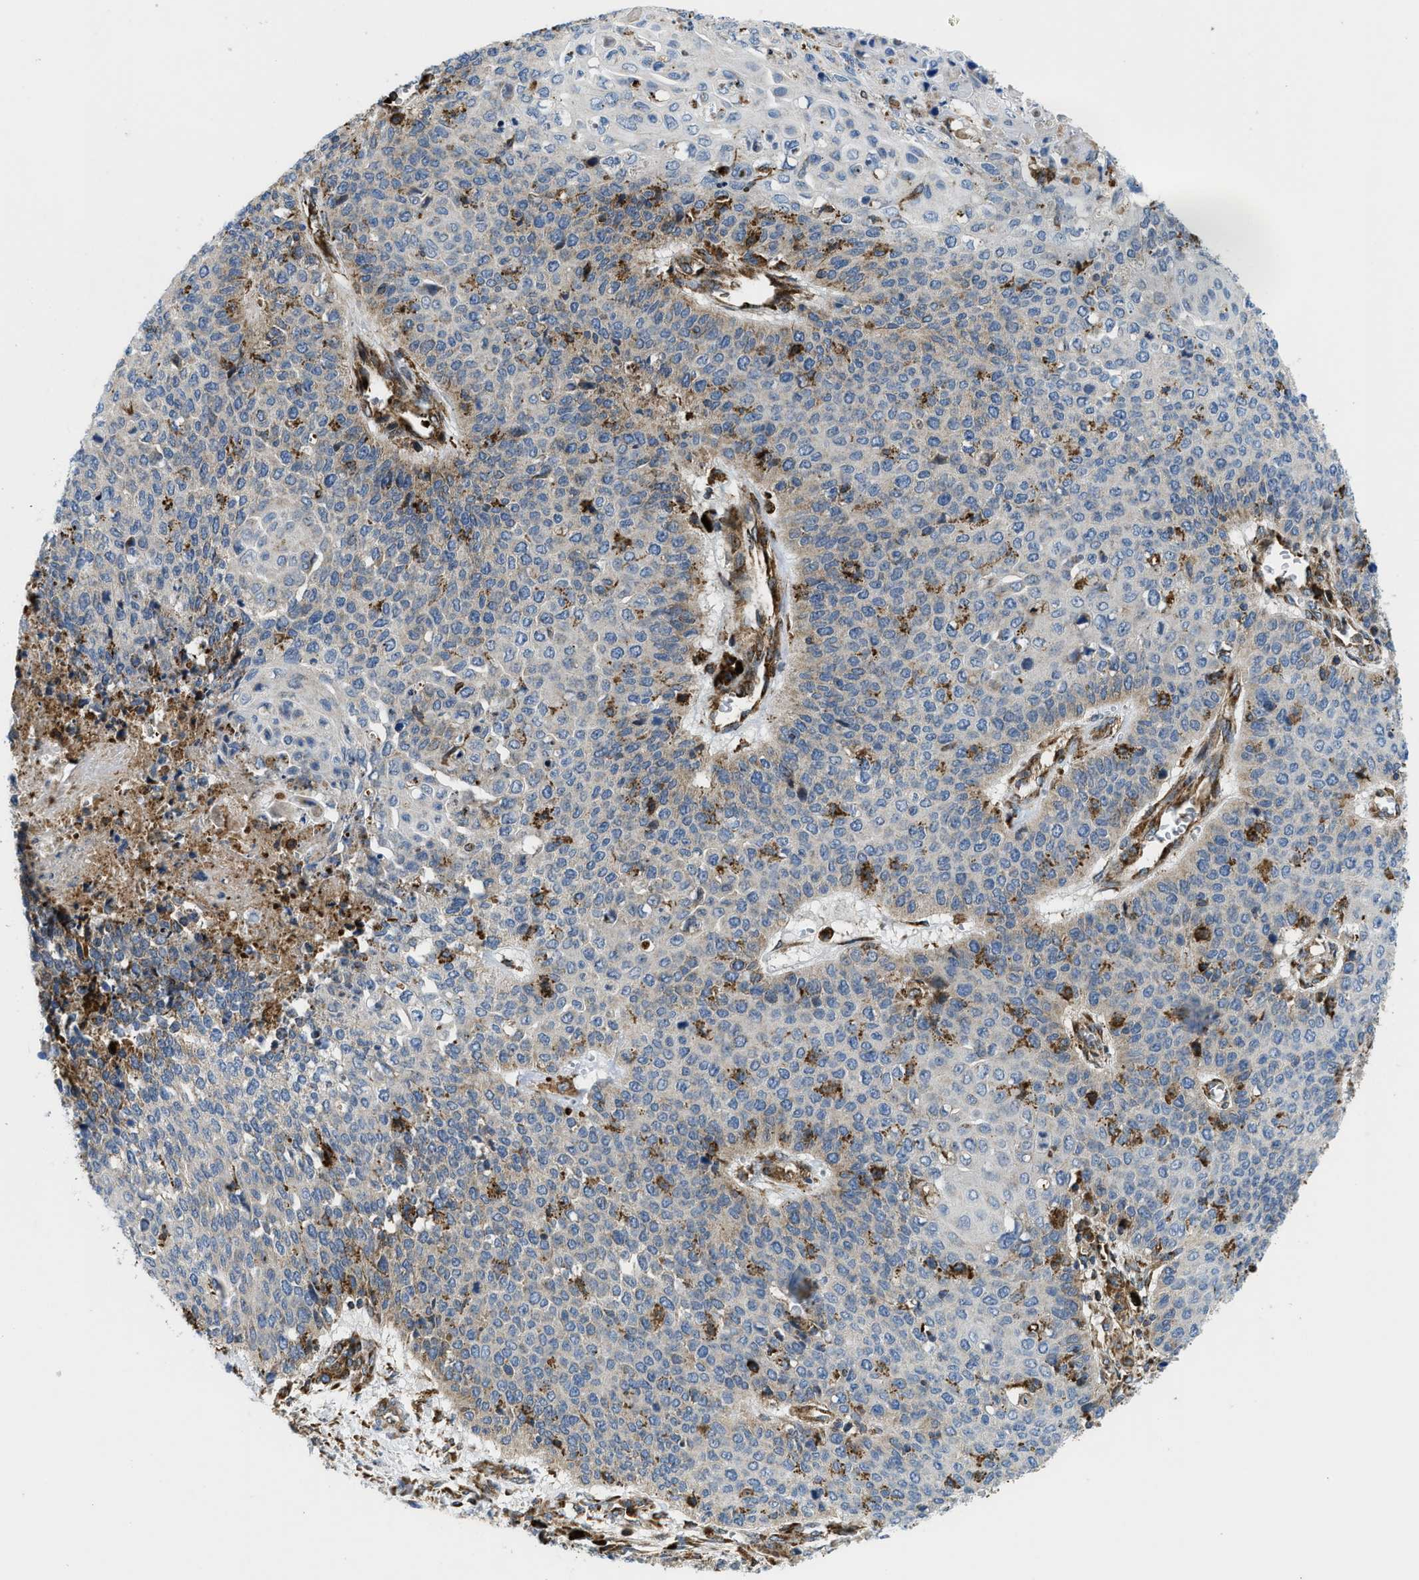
{"staining": {"intensity": "weak", "quantity": "<25%", "location": "cytoplasmic/membranous"}, "tissue": "cervical cancer", "cell_type": "Tumor cells", "image_type": "cancer", "snomed": [{"axis": "morphology", "description": "Squamous cell carcinoma, NOS"}, {"axis": "topography", "description": "Cervix"}], "caption": "Image shows no significant protein expression in tumor cells of cervical squamous cell carcinoma.", "gene": "CSPG4", "patient": {"sex": "female", "age": 39}}